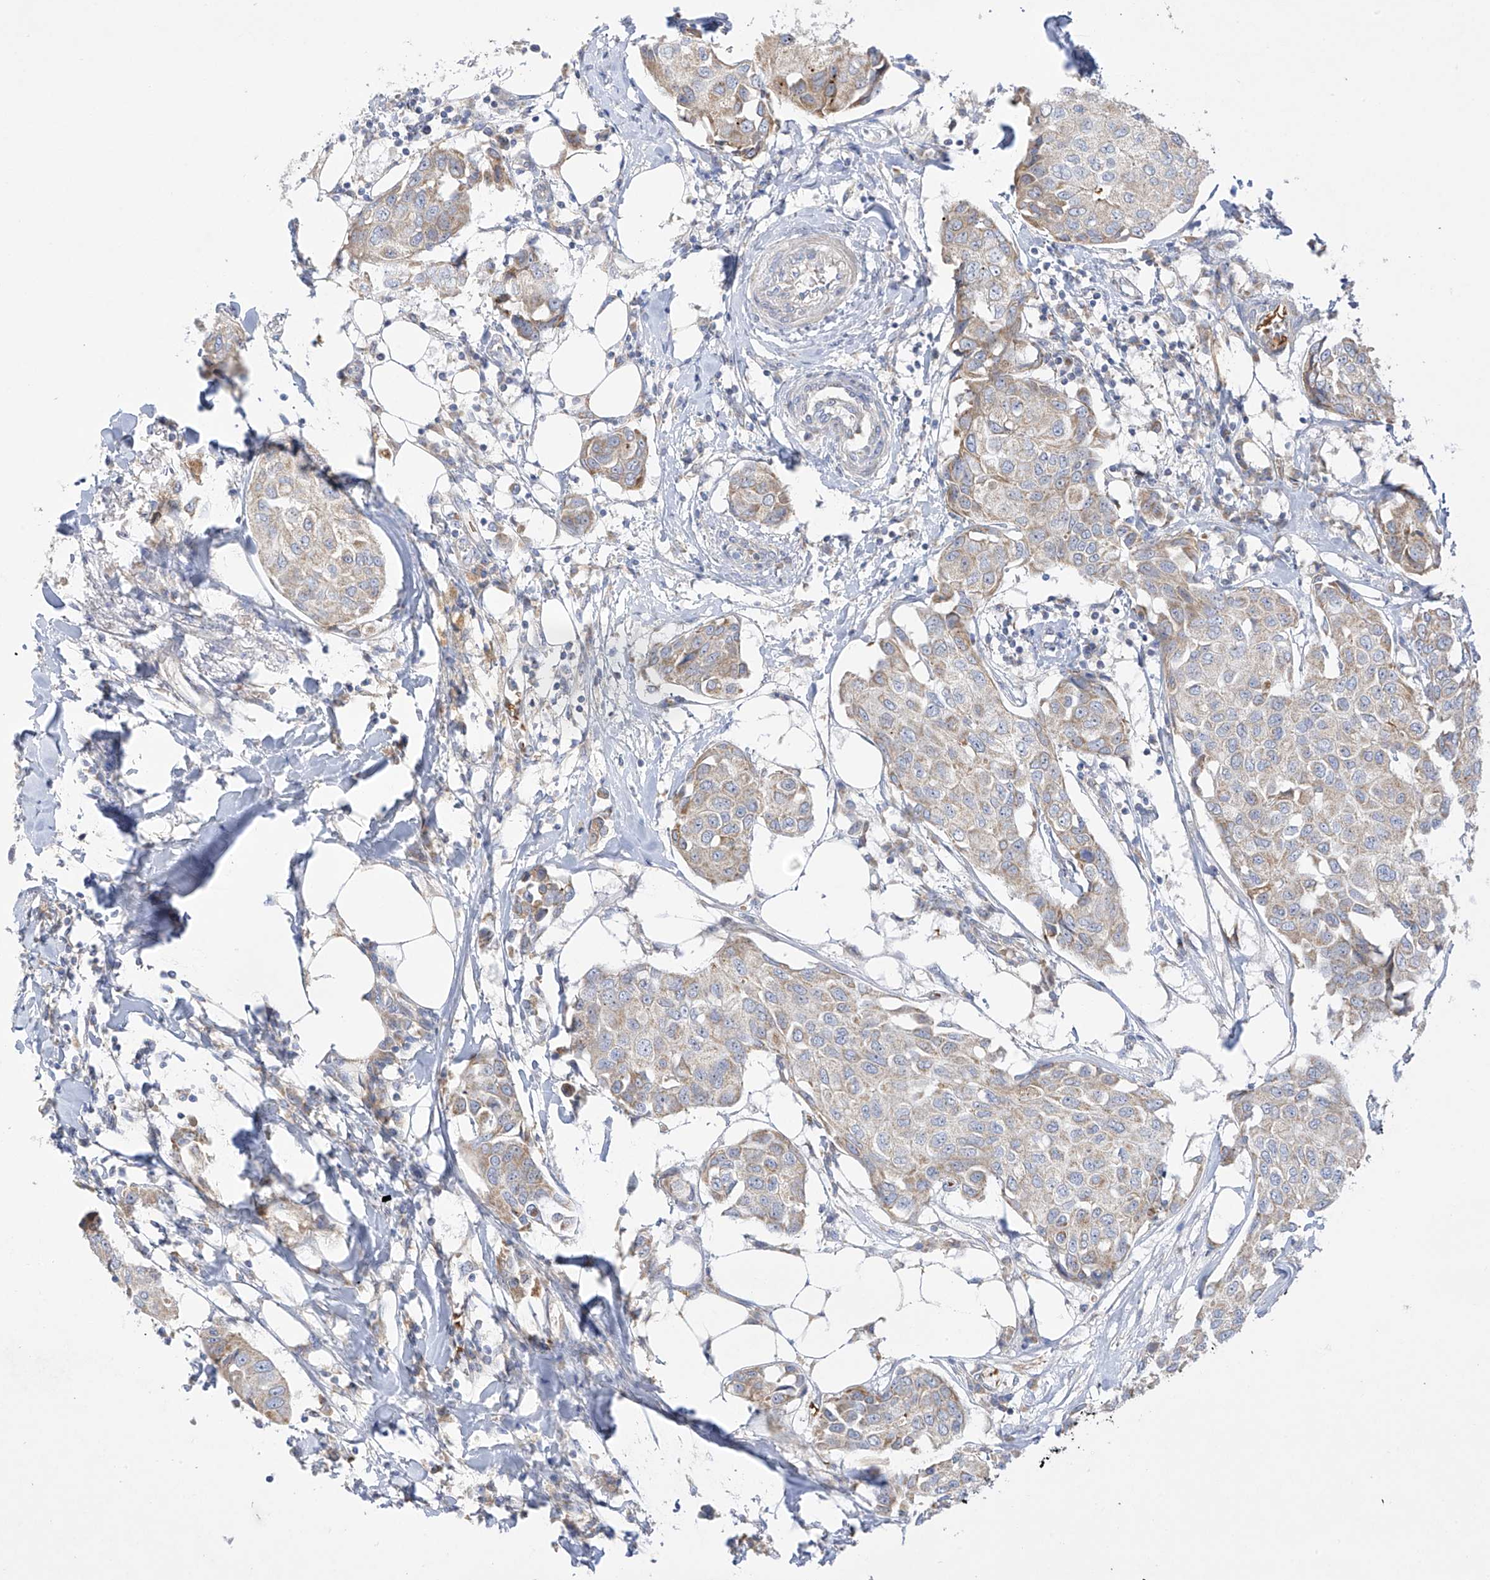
{"staining": {"intensity": "weak", "quantity": "<25%", "location": "cytoplasmic/membranous"}, "tissue": "breast cancer", "cell_type": "Tumor cells", "image_type": "cancer", "snomed": [{"axis": "morphology", "description": "Duct carcinoma"}, {"axis": "topography", "description": "Breast"}], "caption": "Infiltrating ductal carcinoma (breast) stained for a protein using IHC exhibits no staining tumor cells.", "gene": "METTL18", "patient": {"sex": "female", "age": 80}}